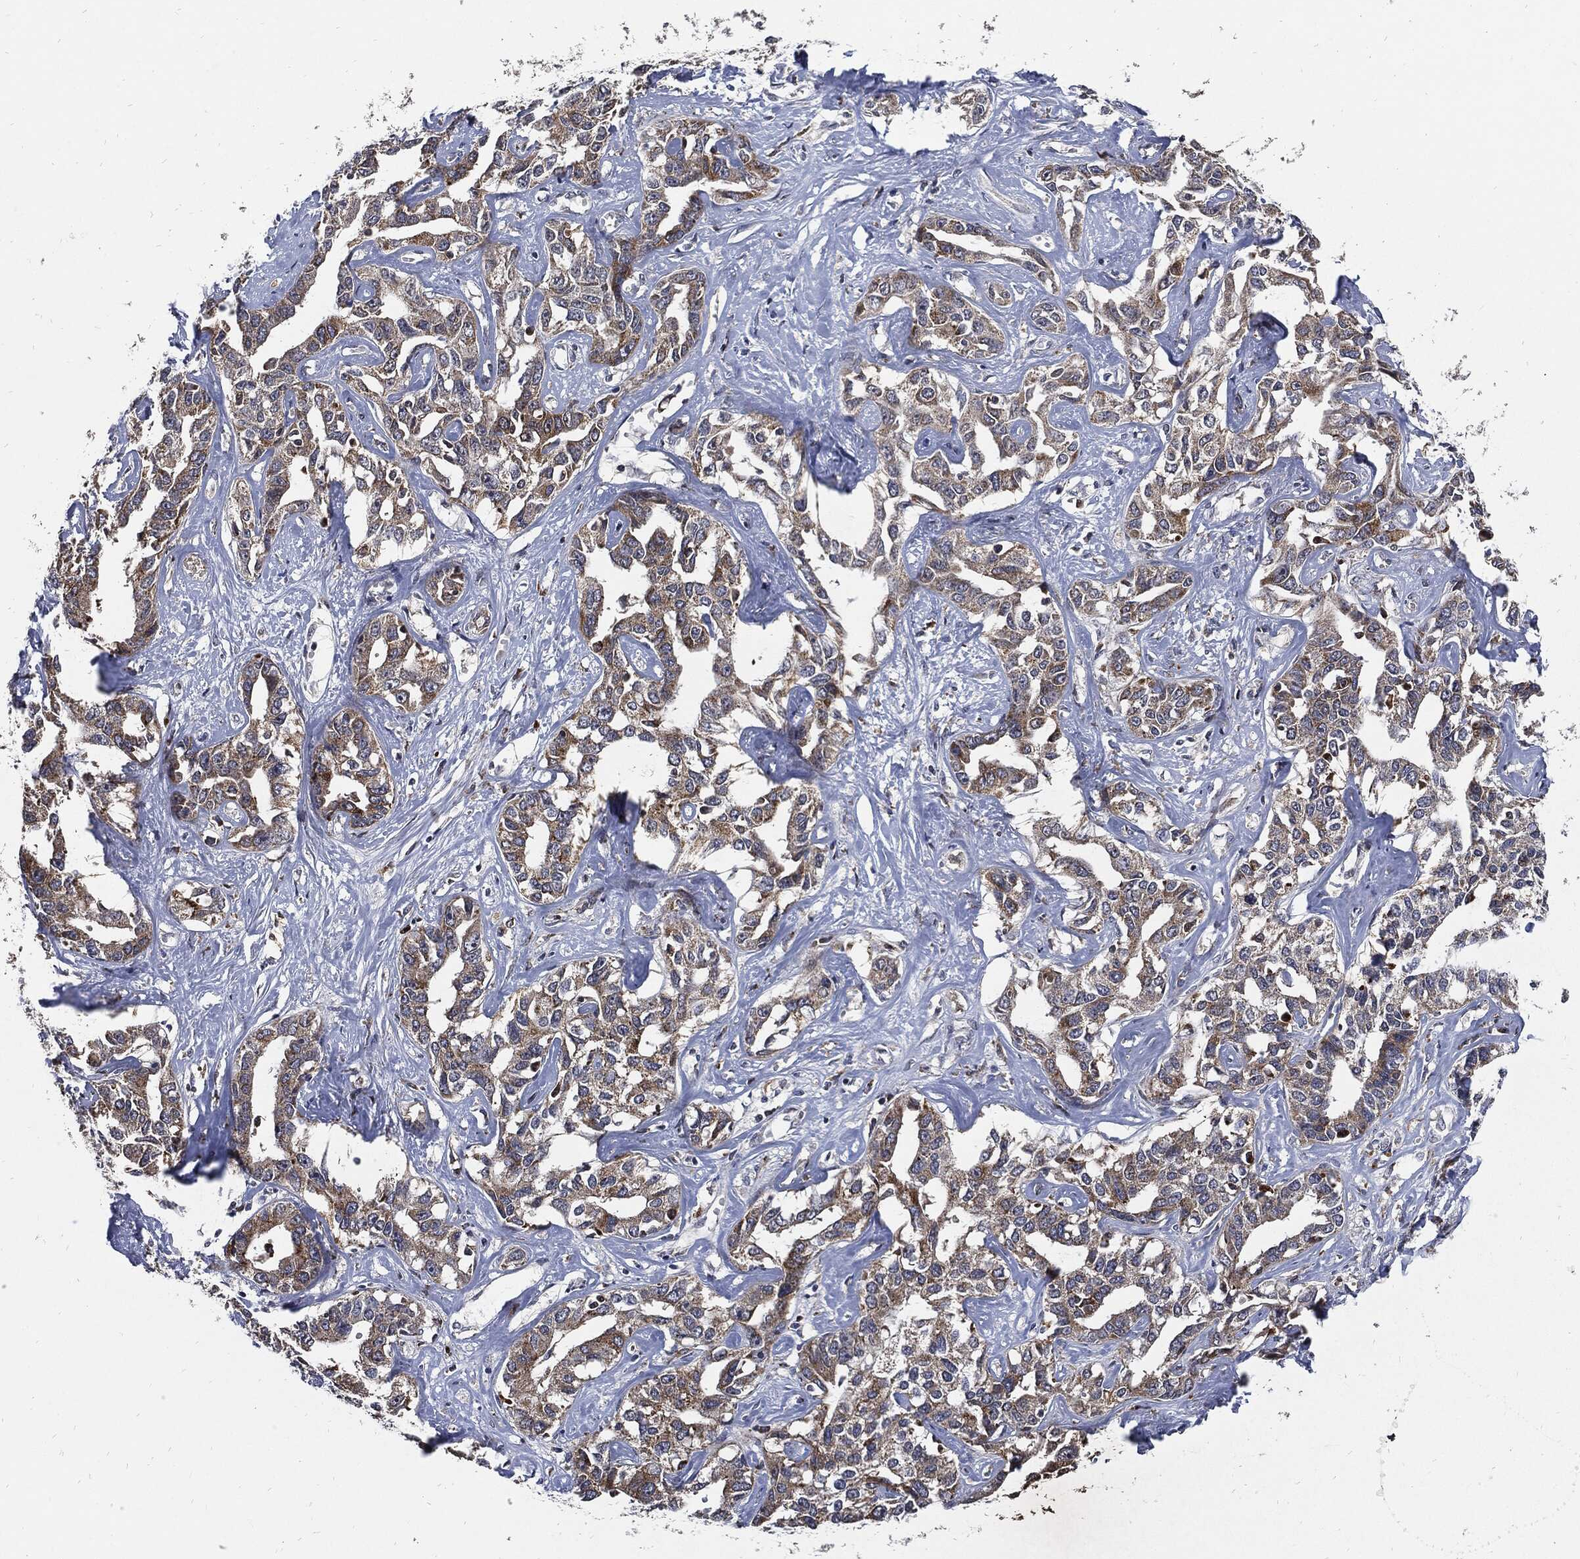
{"staining": {"intensity": "weak", "quantity": ">75%", "location": "cytoplasmic/membranous"}, "tissue": "liver cancer", "cell_type": "Tumor cells", "image_type": "cancer", "snomed": [{"axis": "morphology", "description": "Cholangiocarcinoma"}, {"axis": "topography", "description": "Liver"}], "caption": "The immunohistochemical stain highlights weak cytoplasmic/membranous staining in tumor cells of cholangiocarcinoma (liver) tissue. The staining was performed using DAB (3,3'-diaminobenzidine), with brown indicating positive protein expression. Nuclei are stained blue with hematoxylin.", "gene": "SLC31A2", "patient": {"sex": "male", "age": 59}}